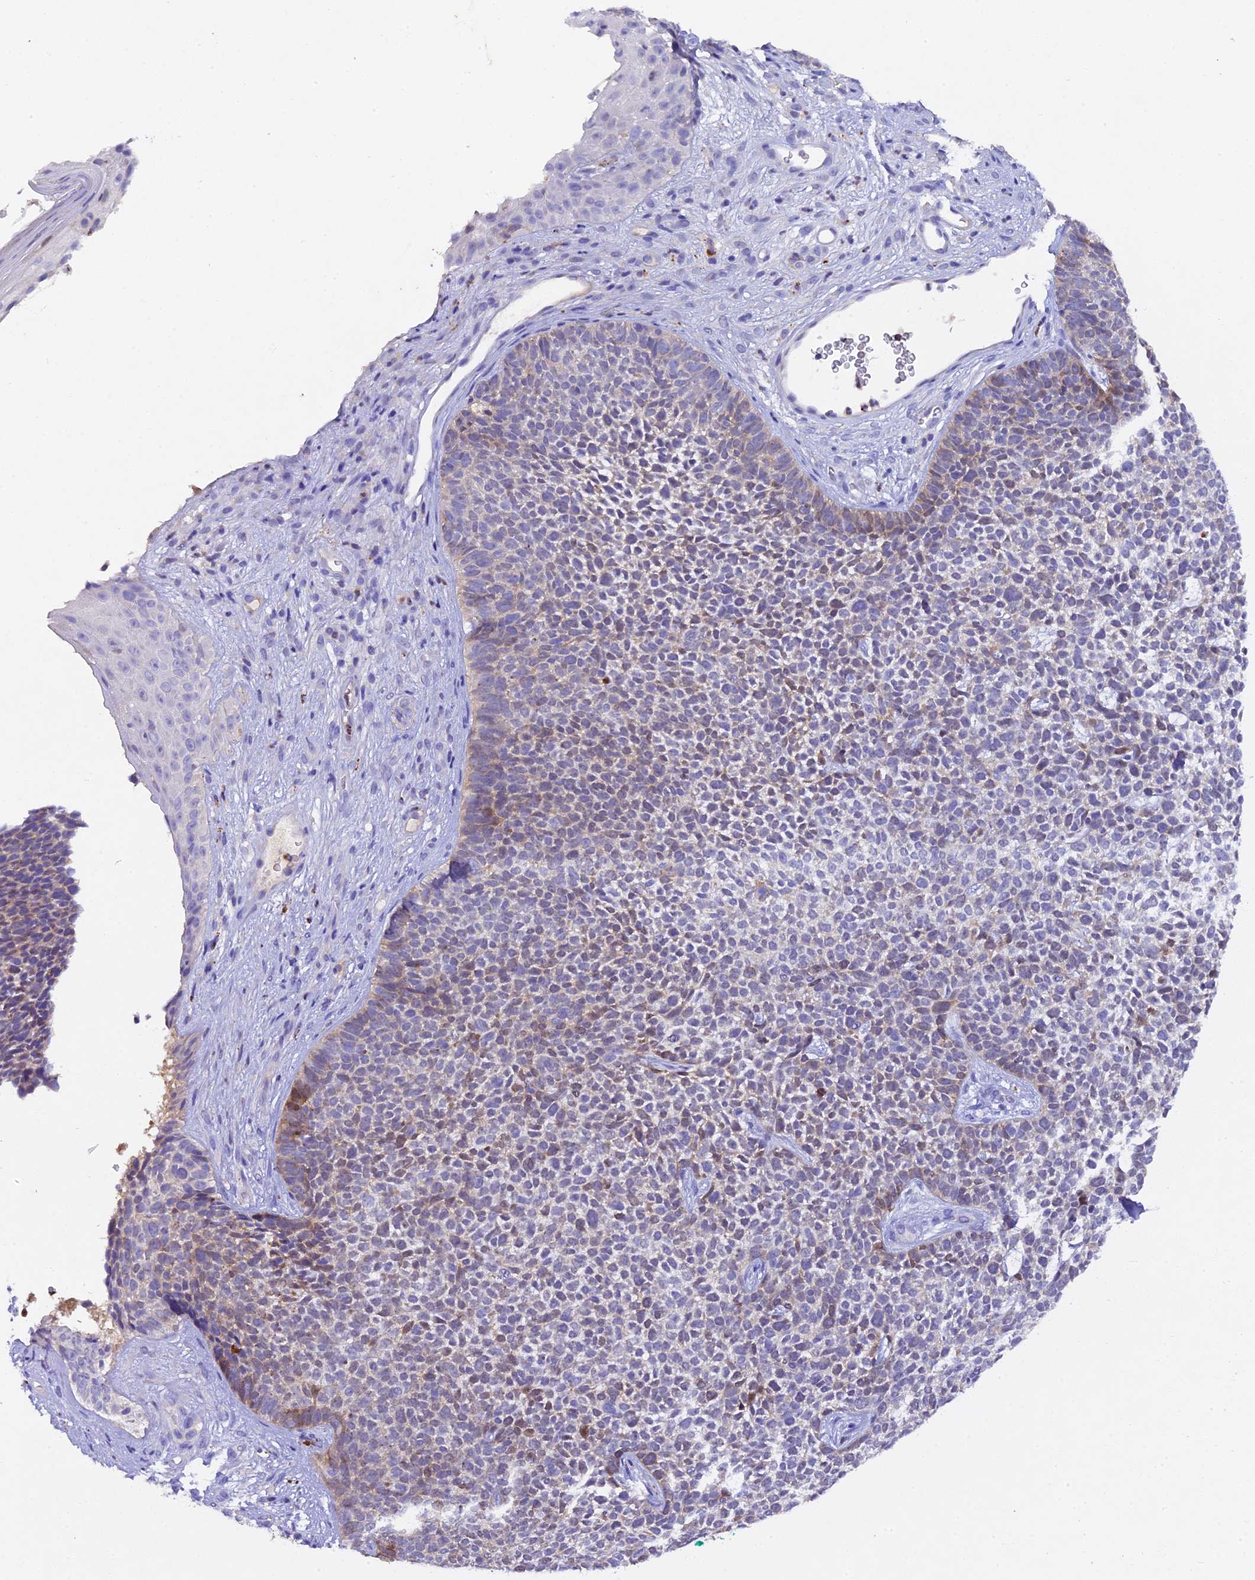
{"staining": {"intensity": "moderate", "quantity": "<25%", "location": "cytoplasmic/membranous"}, "tissue": "skin cancer", "cell_type": "Tumor cells", "image_type": "cancer", "snomed": [{"axis": "morphology", "description": "Basal cell carcinoma"}, {"axis": "topography", "description": "Skin"}], "caption": "Immunohistochemical staining of human skin basal cell carcinoma shows low levels of moderate cytoplasmic/membranous protein staining in approximately <25% of tumor cells.", "gene": "TGDS", "patient": {"sex": "female", "age": 84}}